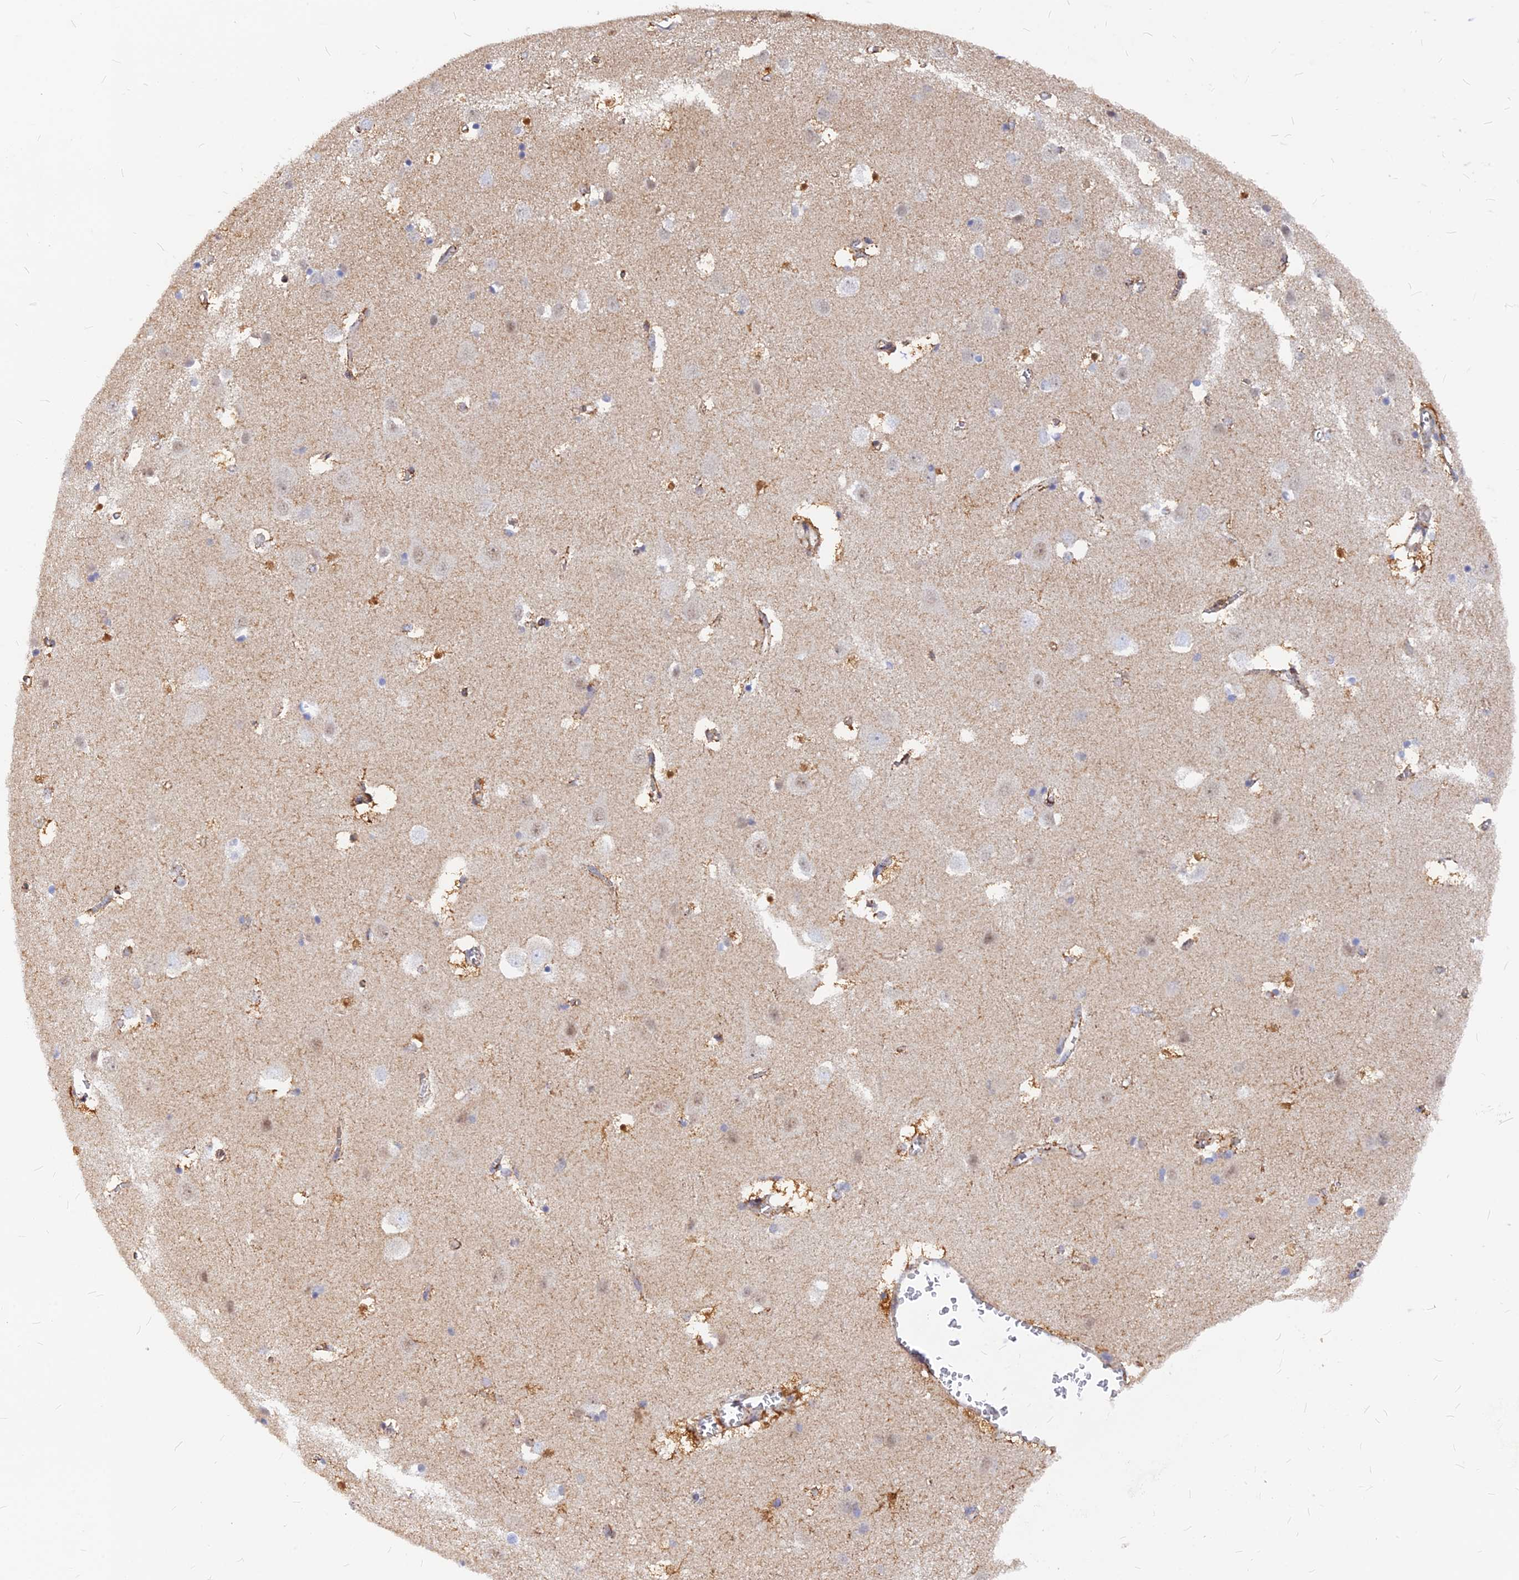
{"staining": {"intensity": "moderate", "quantity": ">75%", "location": "cytoplasmic/membranous"}, "tissue": "cerebral cortex", "cell_type": "Endothelial cells", "image_type": "normal", "snomed": [{"axis": "morphology", "description": "Normal tissue, NOS"}, {"axis": "topography", "description": "Cerebral cortex"}], "caption": "Protein analysis of unremarkable cerebral cortex displays moderate cytoplasmic/membranous expression in approximately >75% of endothelial cells.", "gene": "VSTM2L", "patient": {"sex": "male", "age": 54}}